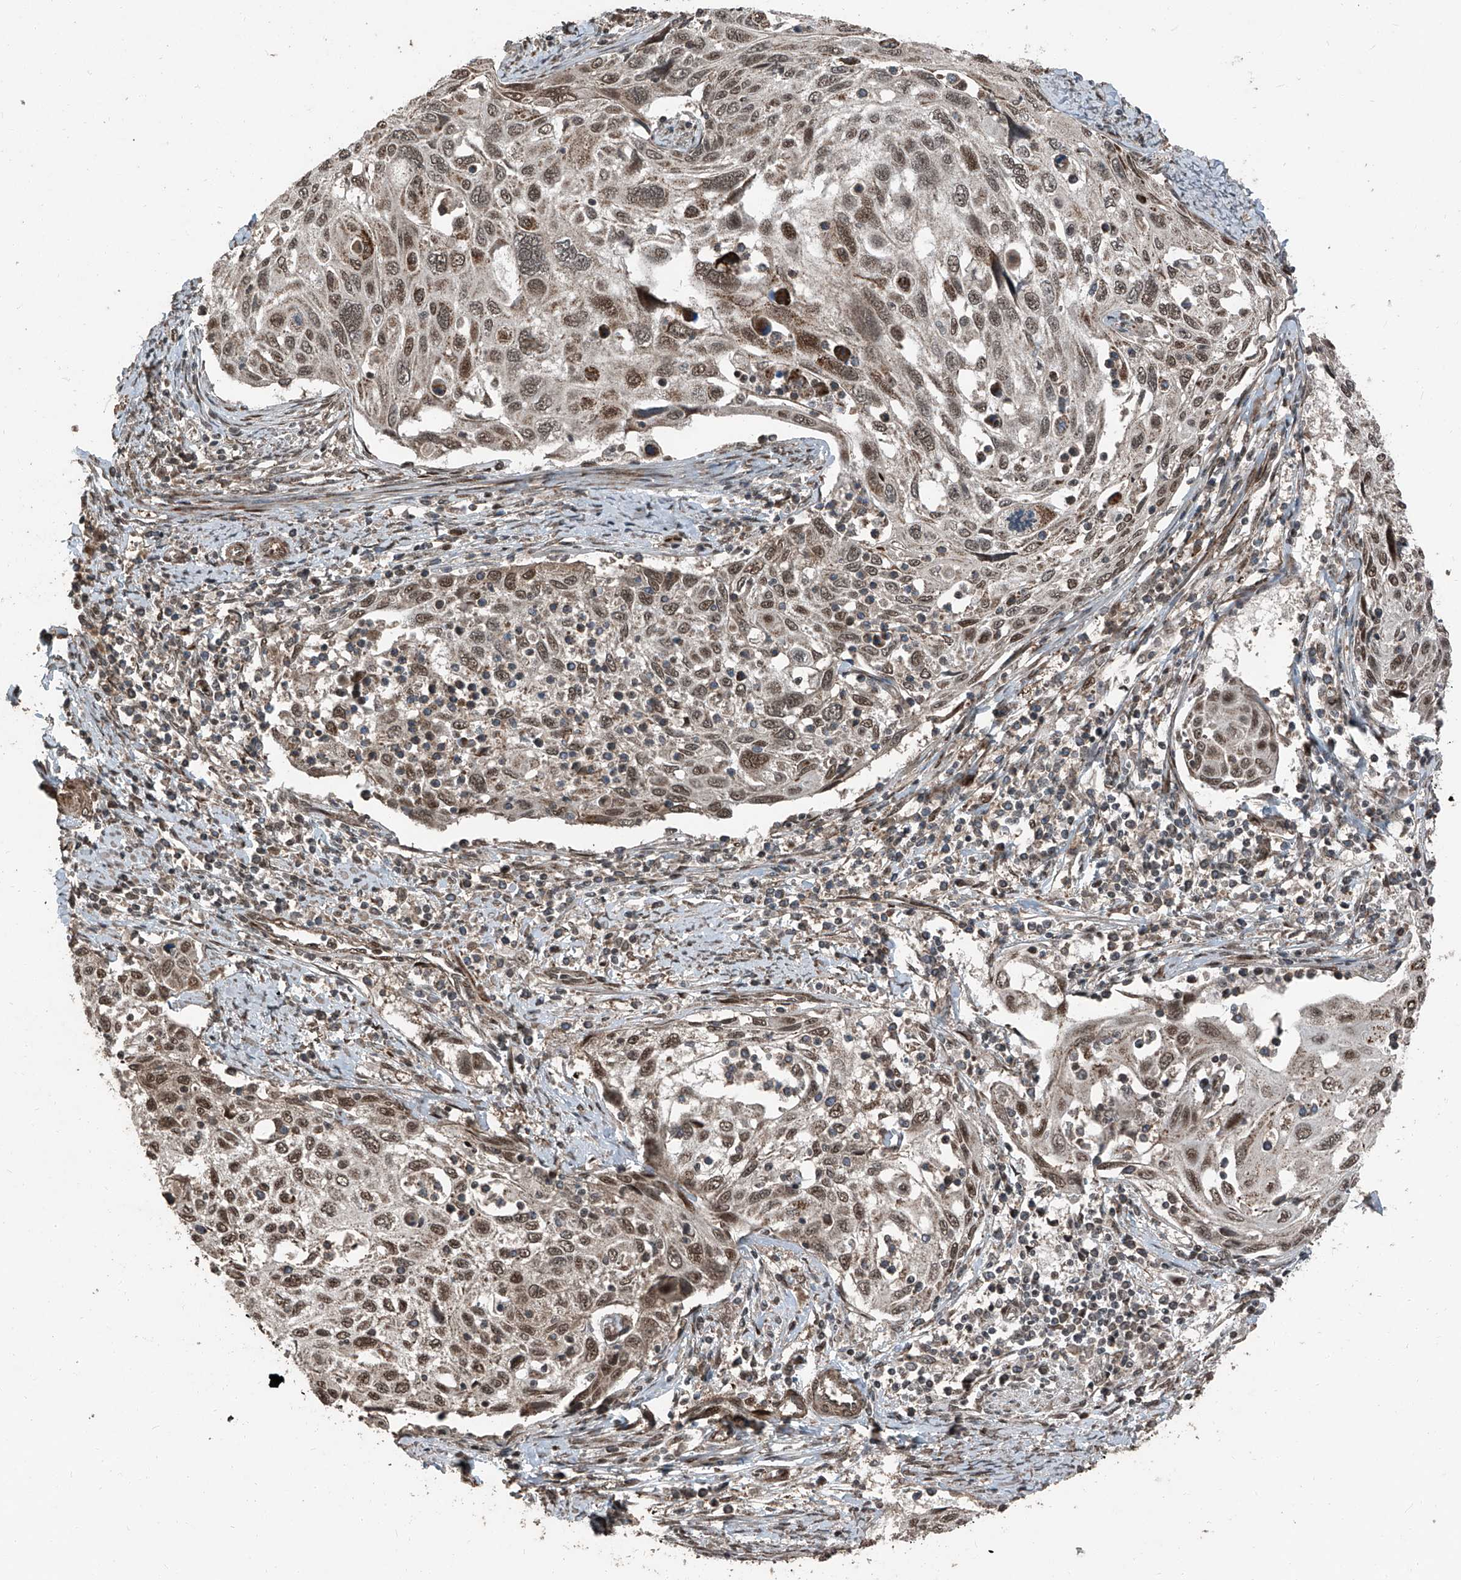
{"staining": {"intensity": "moderate", "quantity": ">75%", "location": "nuclear"}, "tissue": "cervical cancer", "cell_type": "Tumor cells", "image_type": "cancer", "snomed": [{"axis": "morphology", "description": "Squamous cell carcinoma, NOS"}, {"axis": "topography", "description": "Cervix"}], "caption": "This is a micrograph of immunohistochemistry staining of cervical cancer (squamous cell carcinoma), which shows moderate expression in the nuclear of tumor cells.", "gene": "ZNF570", "patient": {"sex": "female", "age": 70}}